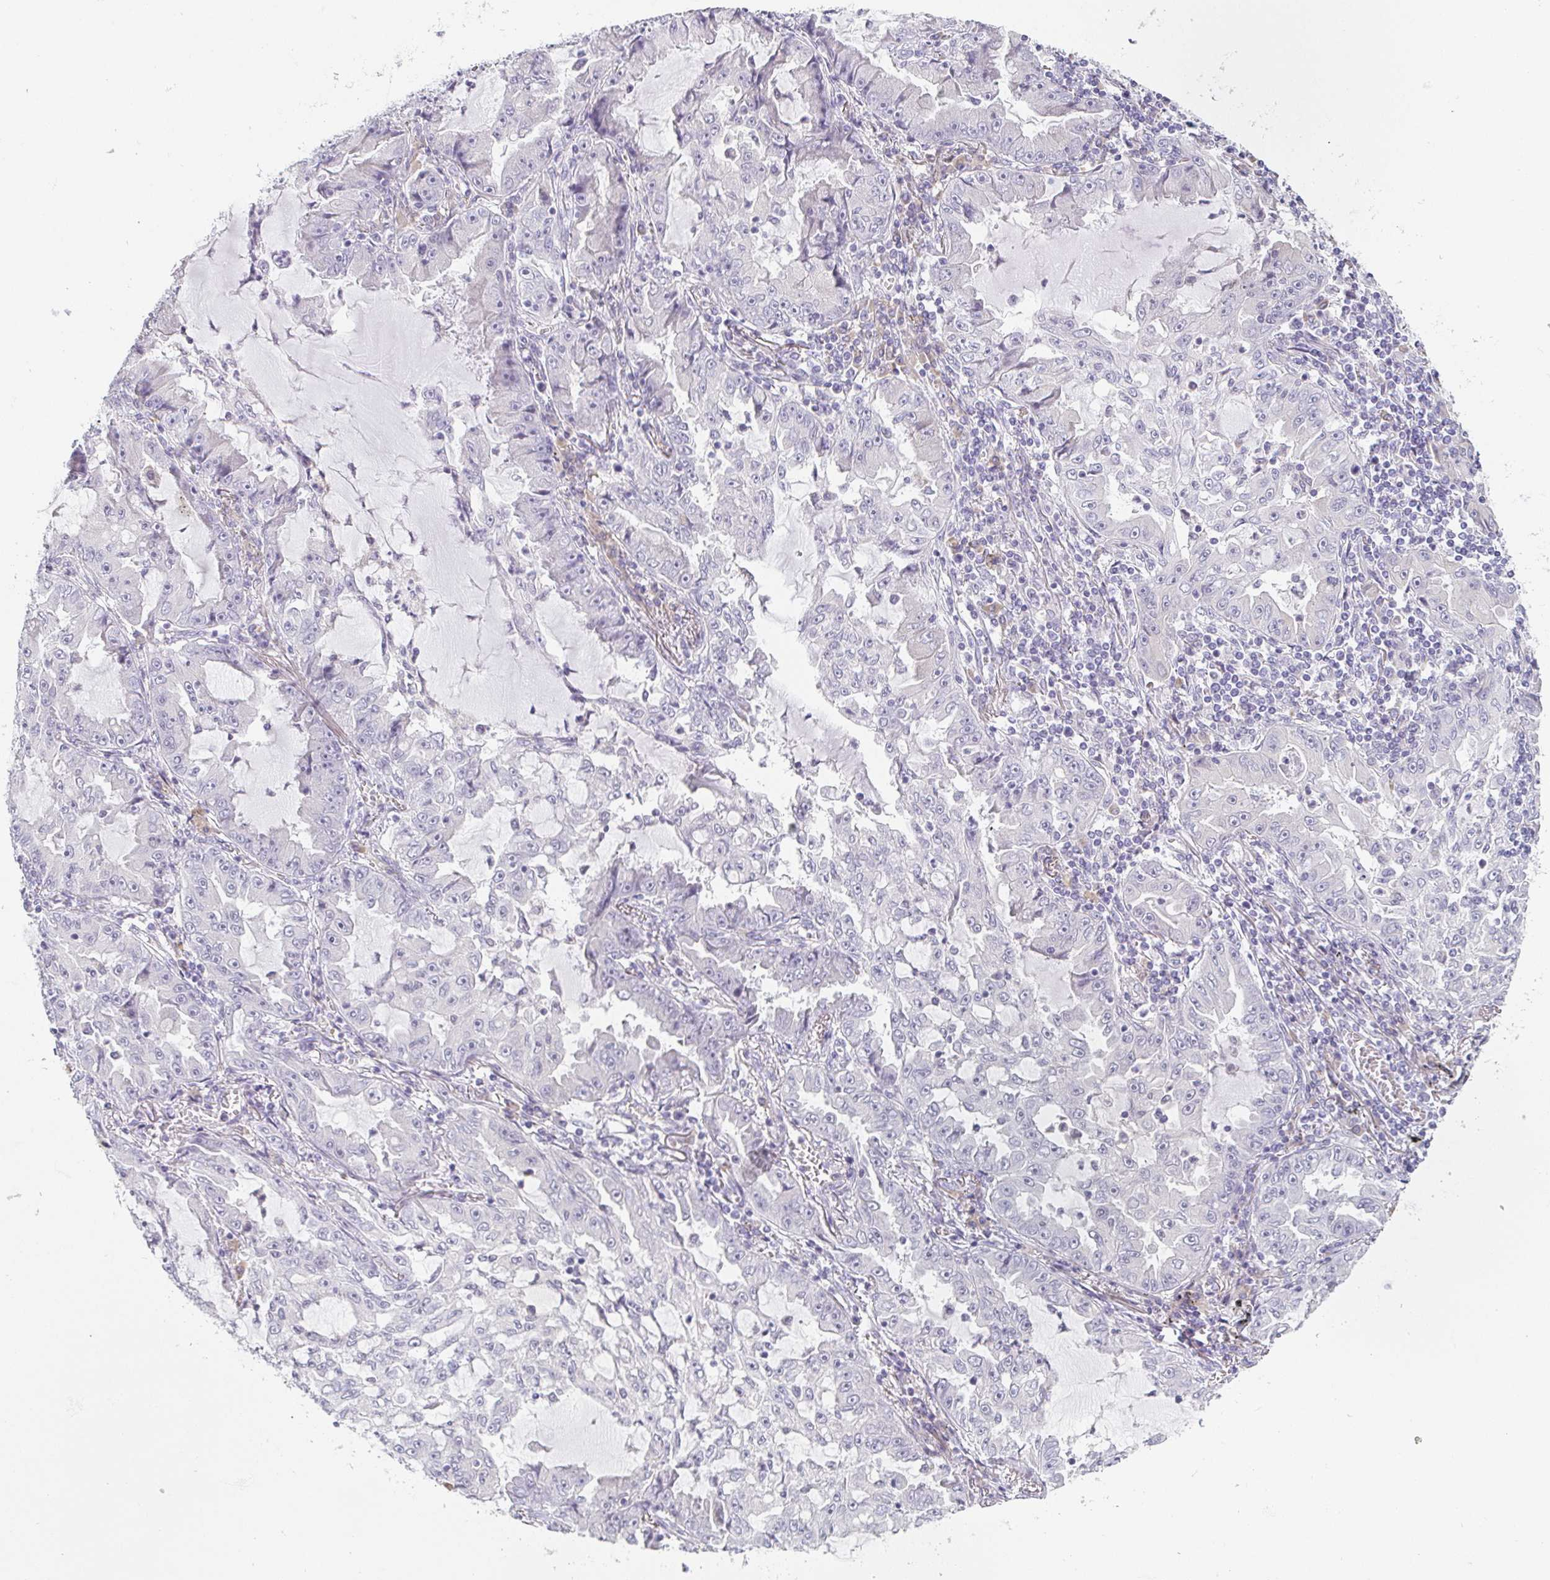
{"staining": {"intensity": "negative", "quantity": "none", "location": "none"}, "tissue": "lung cancer", "cell_type": "Tumor cells", "image_type": "cancer", "snomed": [{"axis": "morphology", "description": "Adenocarcinoma, NOS"}, {"axis": "topography", "description": "Lung"}], "caption": "Immunohistochemical staining of adenocarcinoma (lung) reveals no significant positivity in tumor cells. (IHC, brightfield microscopy, high magnification).", "gene": "PRR27", "patient": {"sex": "female", "age": 52}}